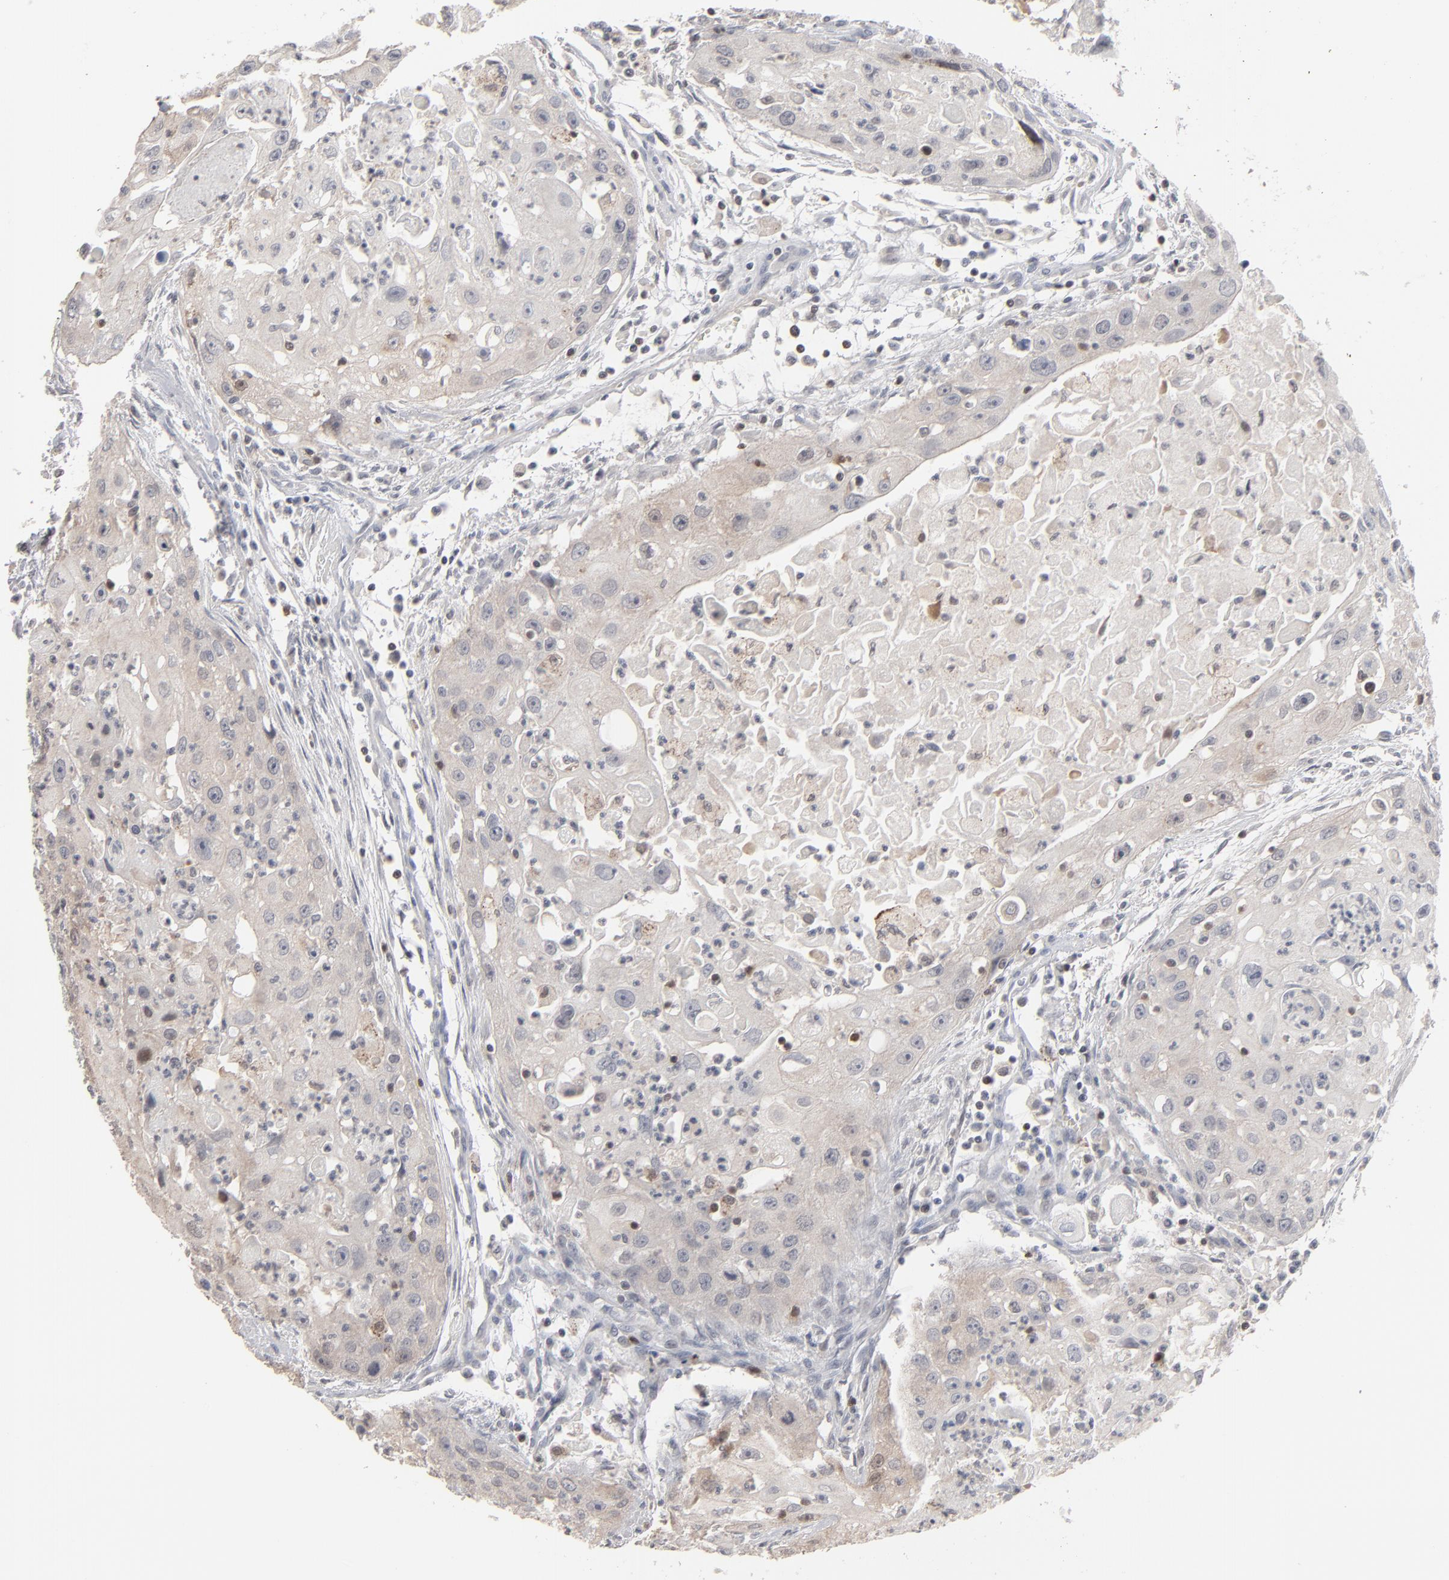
{"staining": {"intensity": "weak", "quantity": ">75%", "location": "cytoplasmic/membranous"}, "tissue": "head and neck cancer", "cell_type": "Tumor cells", "image_type": "cancer", "snomed": [{"axis": "morphology", "description": "Squamous cell carcinoma, NOS"}, {"axis": "topography", "description": "Head-Neck"}], "caption": "Squamous cell carcinoma (head and neck) stained for a protein shows weak cytoplasmic/membranous positivity in tumor cells. The protein is stained brown, and the nuclei are stained in blue (DAB (3,3'-diaminobenzidine) IHC with brightfield microscopy, high magnification).", "gene": "STAT4", "patient": {"sex": "male", "age": 64}}